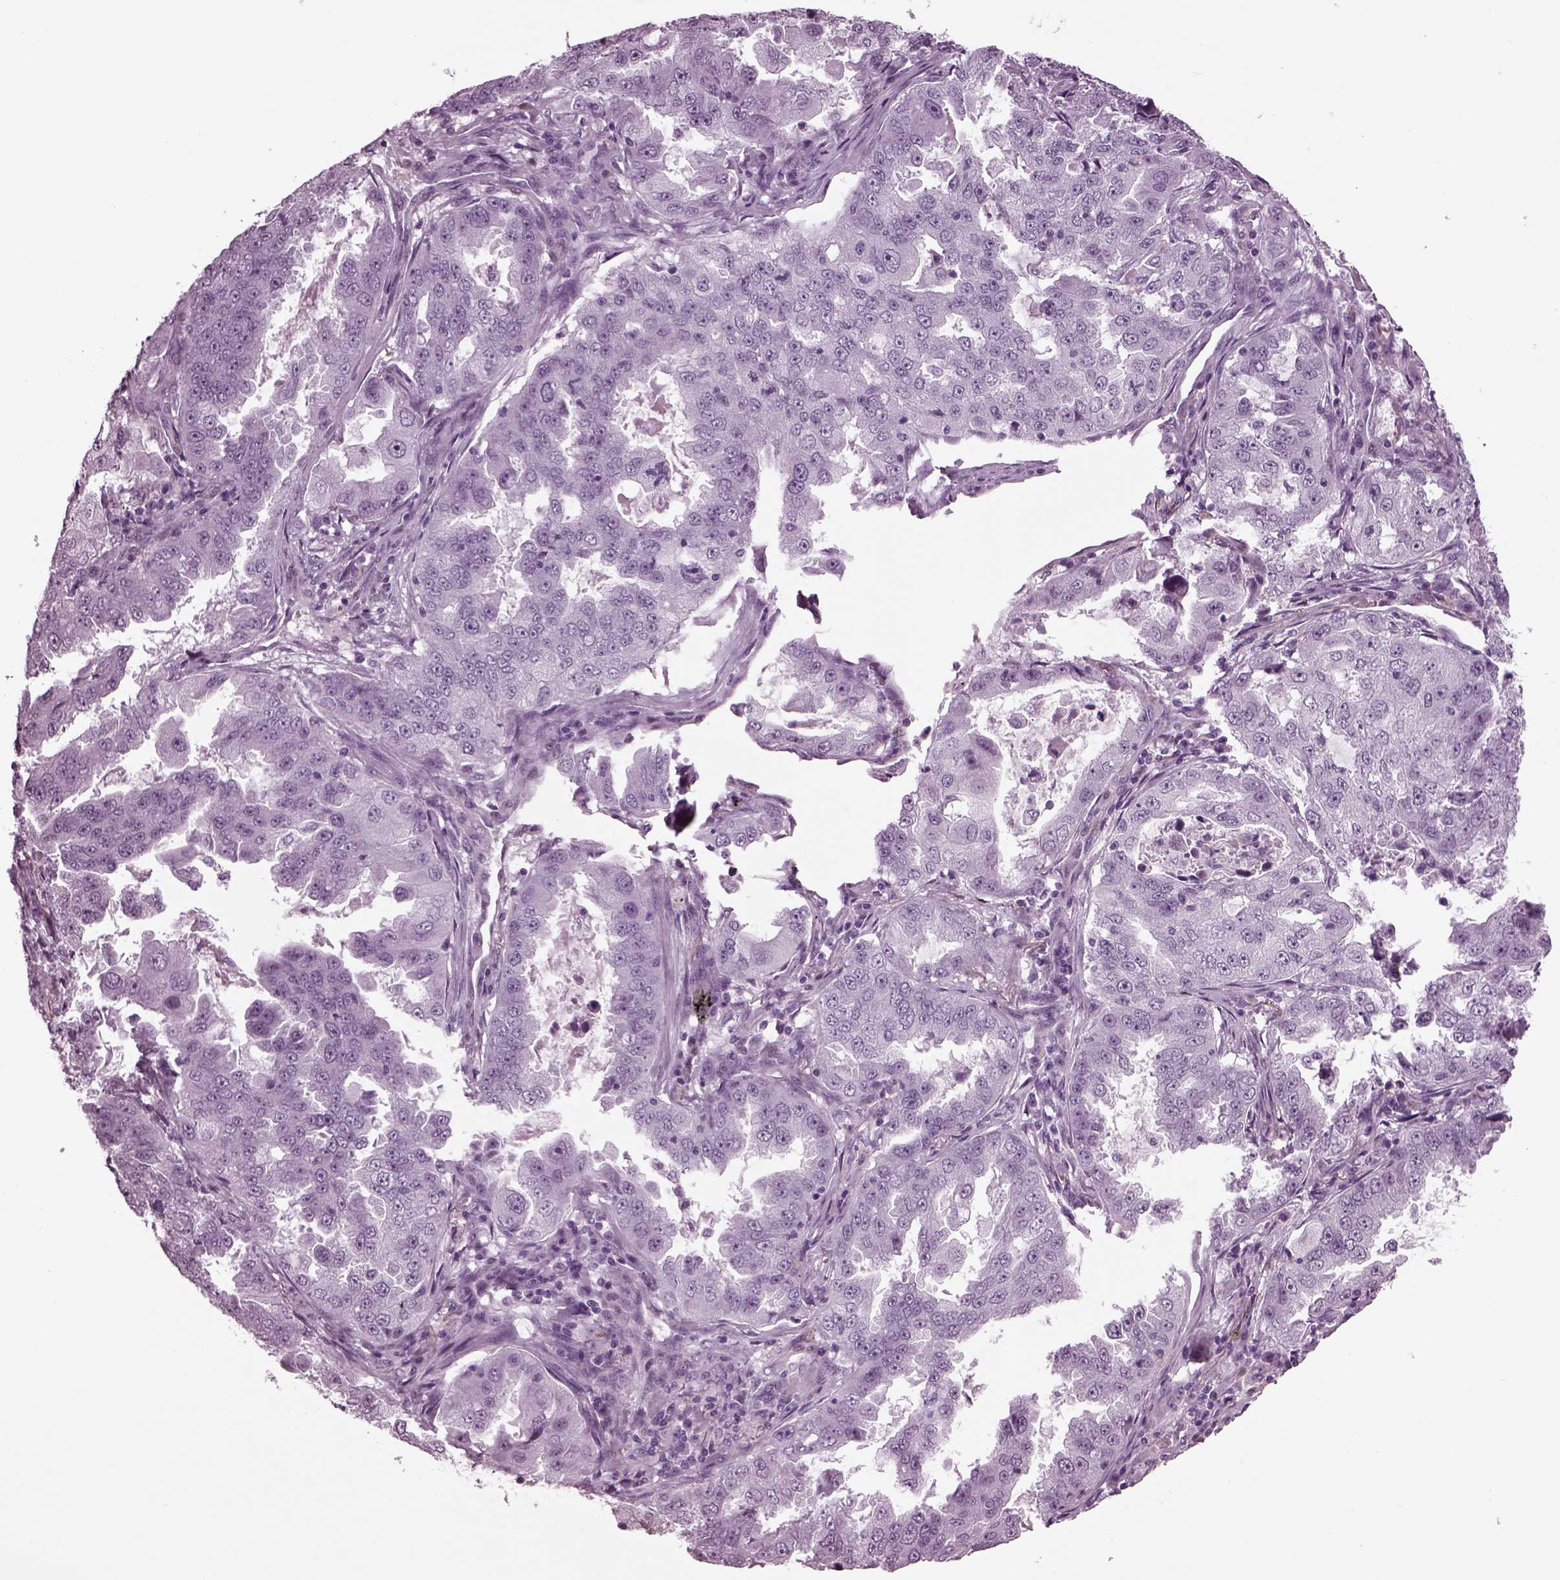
{"staining": {"intensity": "negative", "quantity": "none", "location": "none"}, "tissue": "lung cancer", "cell_type": "Tumor cells", "image_type": "cancer", "snomed": [{"axis": "morphology", "description": "Adenocarcinoma, NOS"}, {"axis": "topography", "description": "Lung"}], "caption": "High magnification brightfield microscopy of lung adenocarcinoma stained with DAB (brown) and counterstained with hematoxylin (blue): tumor cells show no significant staining. (DAB (3,3'-diaminobenzidine) immunohistochemistry, high magnification).", "gene": "TPPP2", "patient": {"sex": "female", "age": 61}}